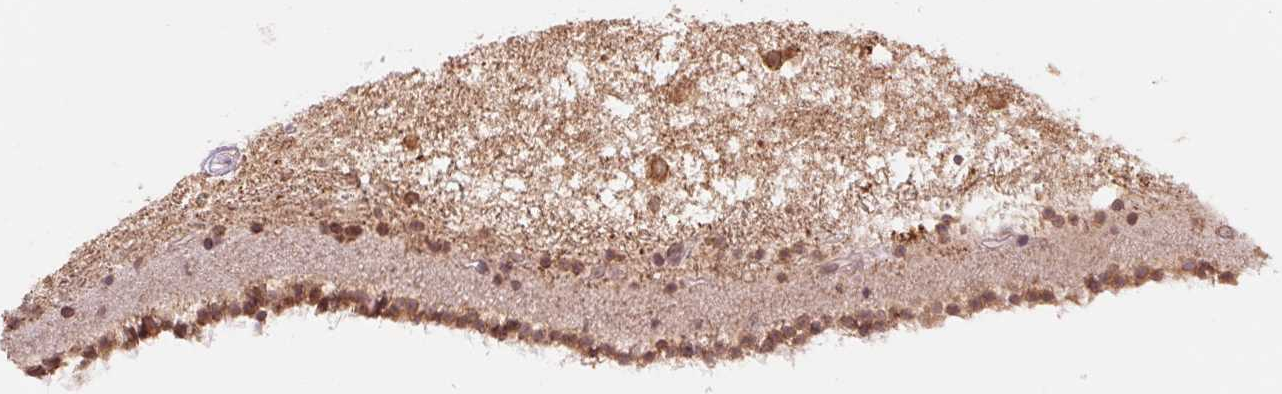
{"staining": {"intensity": "moderate", "quantity": ">75%", "location": "cytoplasmic/membranous"}, "tissue": "caudate", "cell_type": "Glial cells", "image_type": "normal", "snomed": [{"axis": "morphology", "description": "Normal tissue, NOS"}, {"axis": "topography", "description": "Lateral ventricle wall"}], "caption": "Moderate cytoplasmic/membranous expression is appreciated in approximately >75% of glial cells in unremarkable caudate.", "gene": "TECR", "patient": {"sex": "female", "age": 71}}